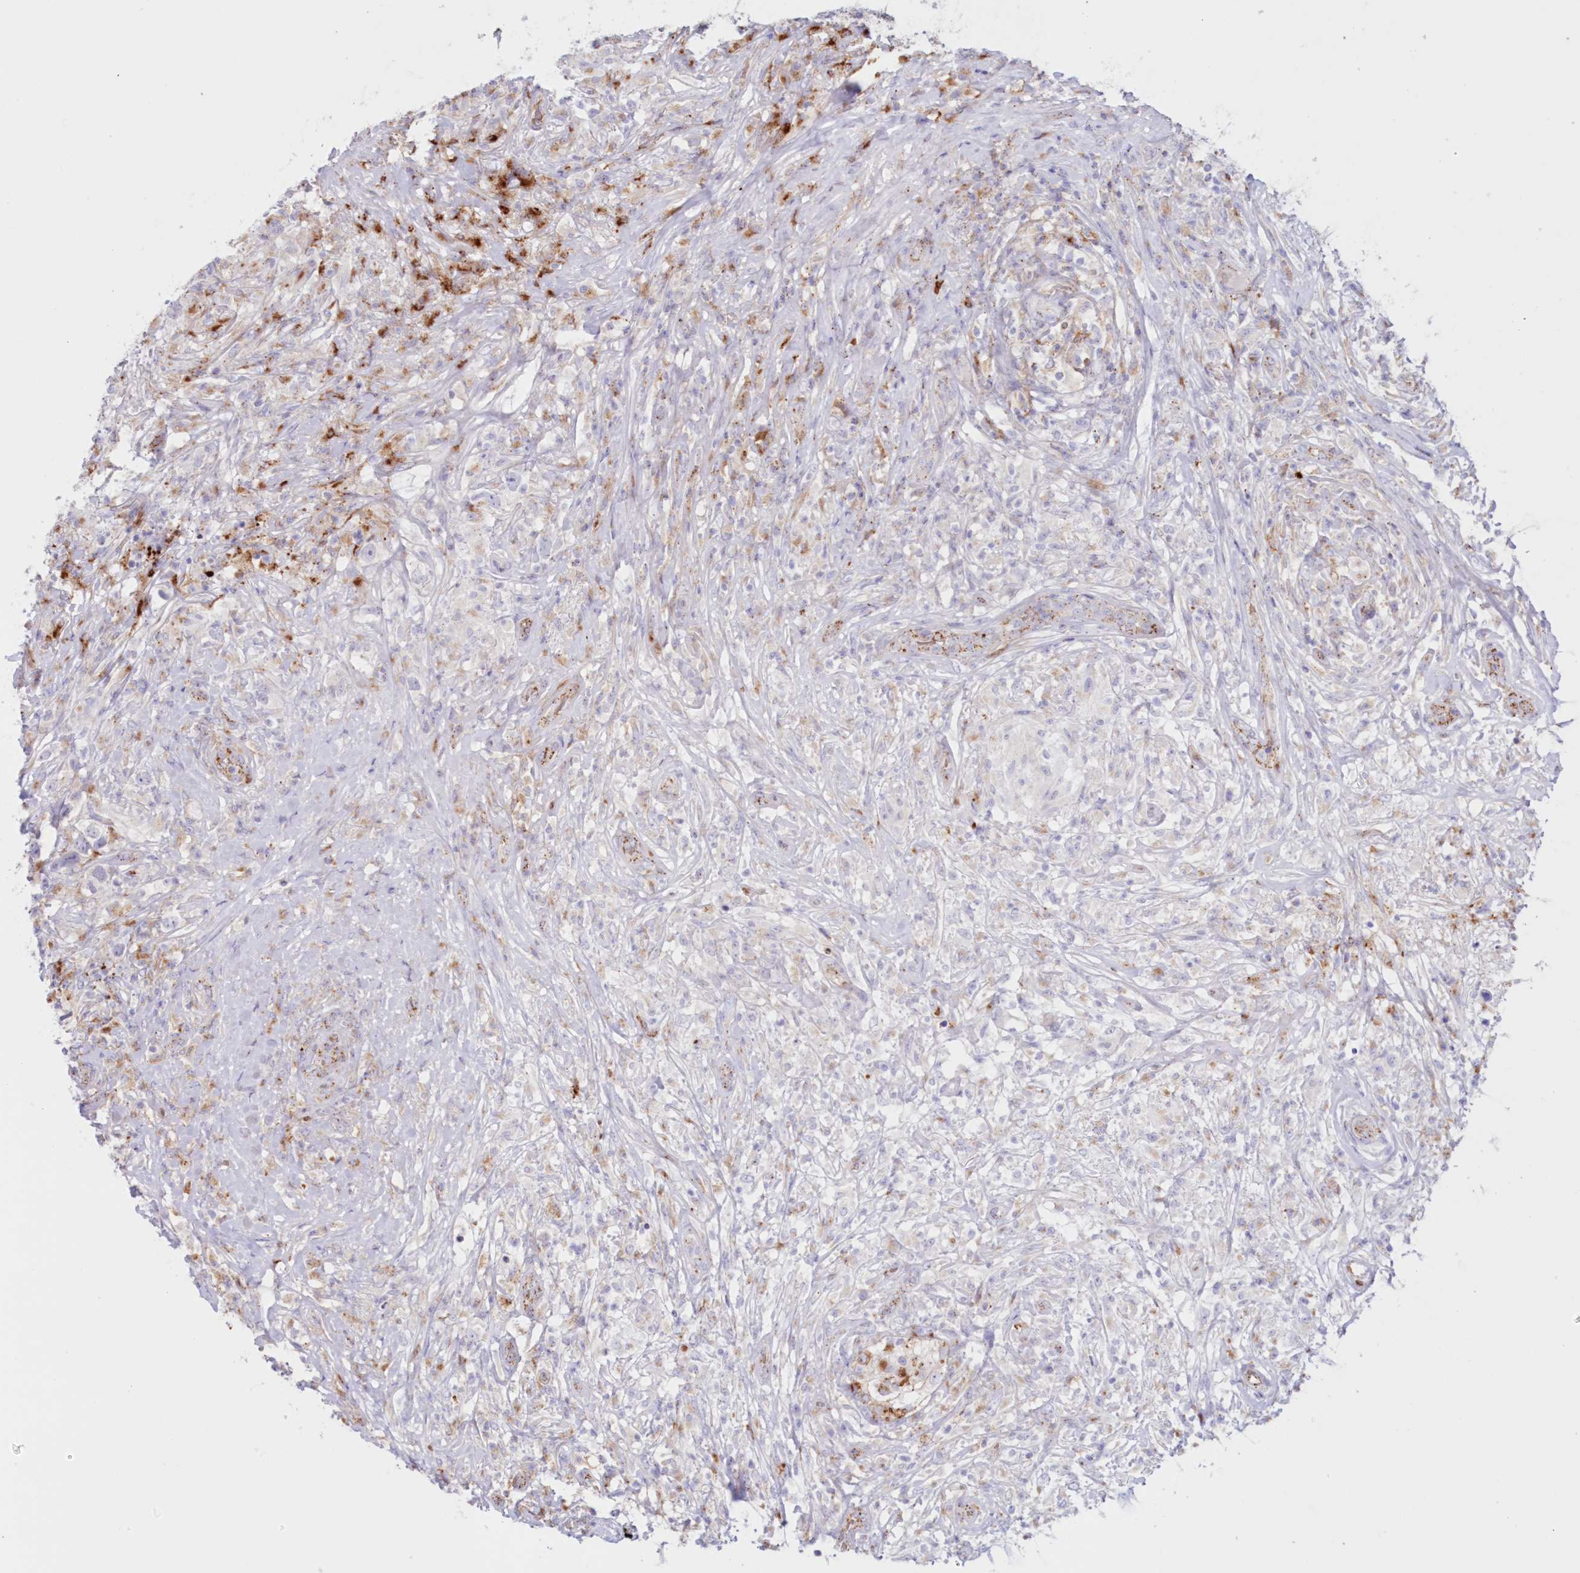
{"staining": {"intensity": "negative", "quantity": "none", "location": "none"}, "tissue": "testis cancer", "cell_type": "Tumor cells", "image_type": "cancer", "snomed": [{"axis": "morphology", "description": "Seminoma, NOS"}, {"axis": "topography", "description": "Testis"}], "caption": "Testis cancer was stained to show a protein in brown. There is no significant positivity in tumor cells.", "gene": "TPP1", "patient": {"sex": "male", "age": 49}}